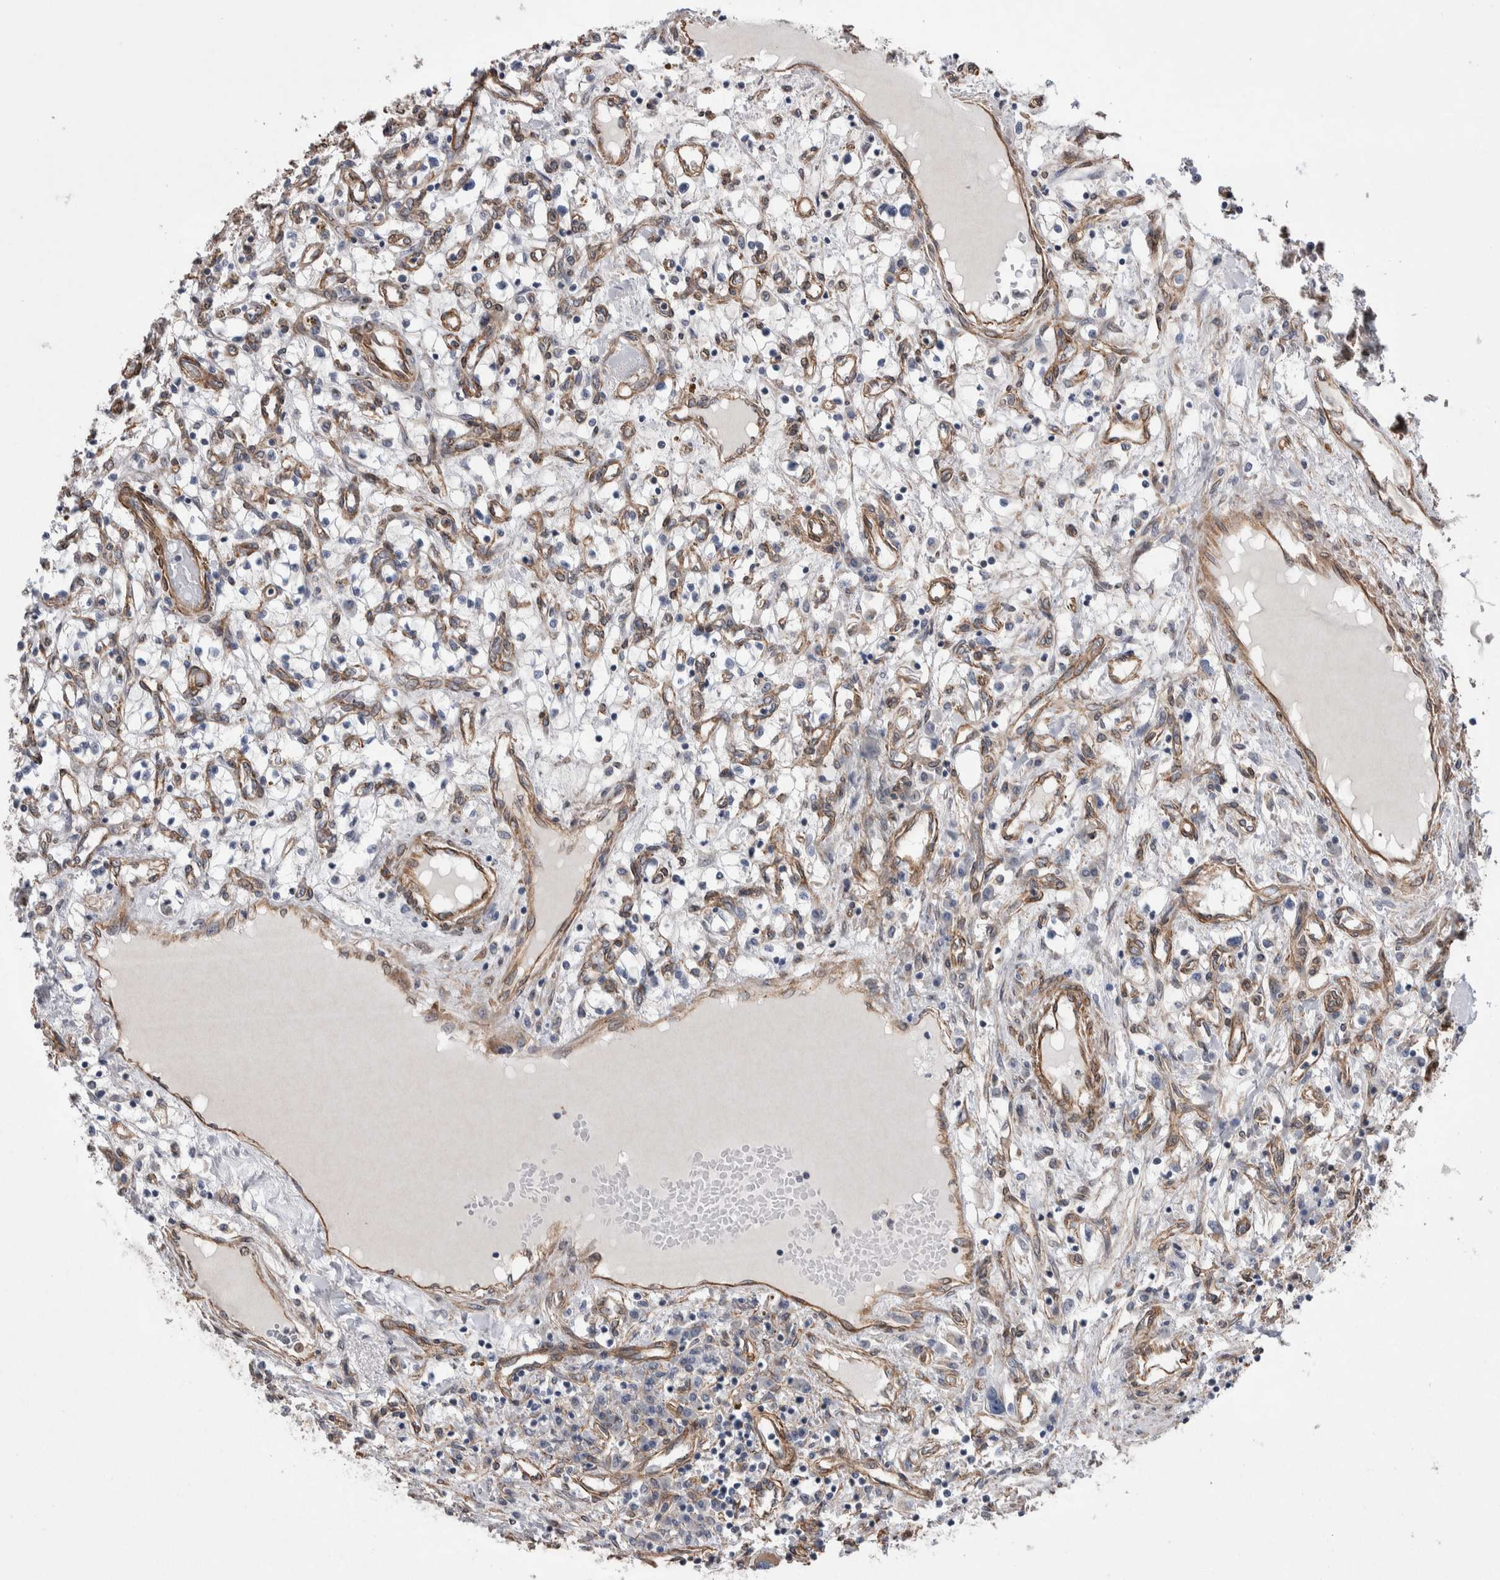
{"staining": {"intensity": "negative", "quantity": "none", "location": "none"}, "tissue": "renal cancer", "cell_type": "Tumor cells", "image_type": "cancer", "snomed": [{"axis": "morphology", "description": "Adenocarcinoma, NOS"}, {"axis": "topography", "description": "Kidney"}], "caption": "Protein analysis of adenocarcinoma (renal) shows no significant expression in tumor cells.", "gene": "KIF12", "patient": {"sex": "male", "age": 68}}